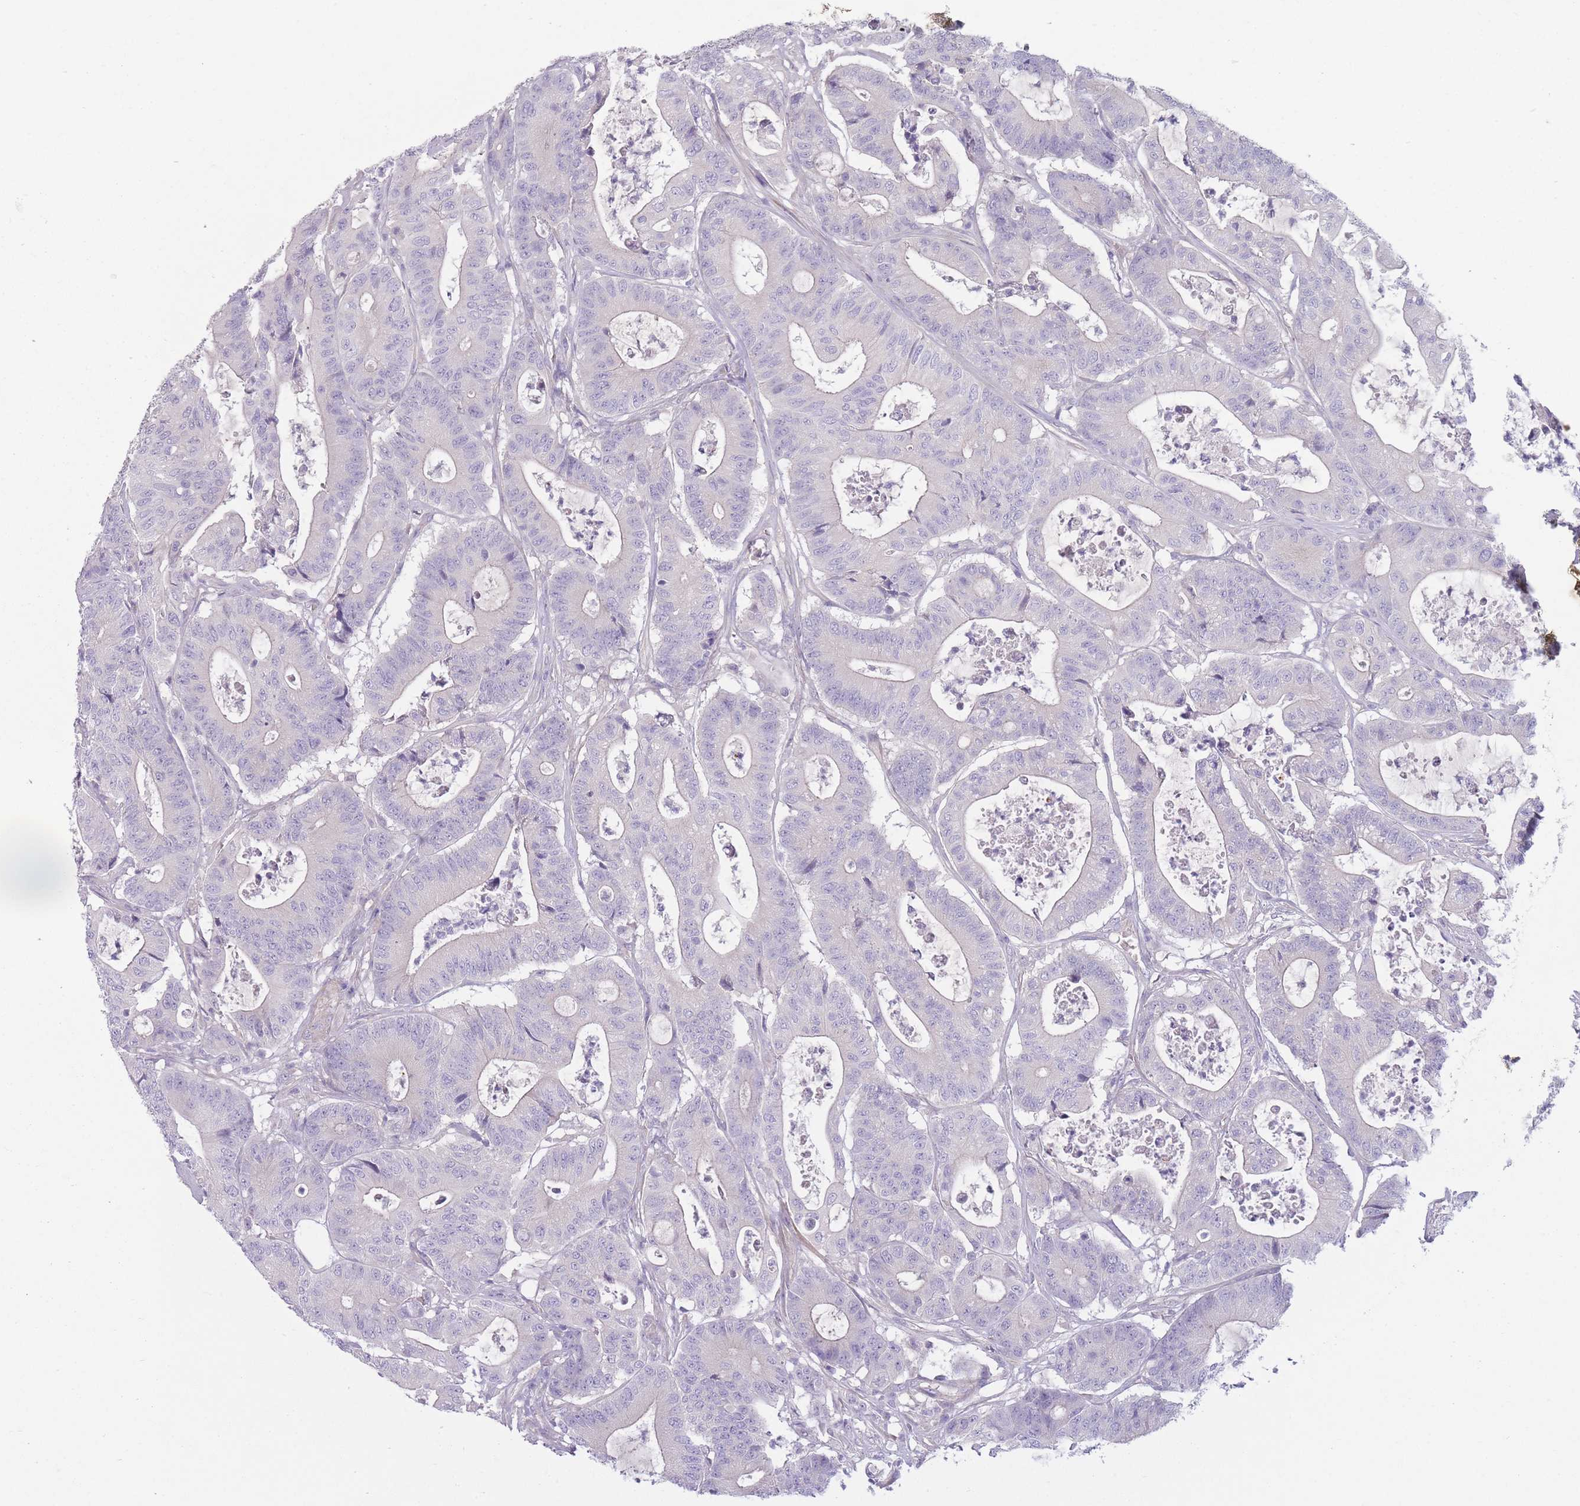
{"staining": {"intensity": "negative", "quantity": "none", "location": "none"}, "tissue": "colorectal cancer", "cell_type": "Tumor cells", "image_type": "cancer", "snomed": [{"axis": "morphology", "description": "Adenocarcinoma, NOS"}, {"axis": "topography", "description": "Colon"}], "caption": "DAB (3,3'-diaminobenzidine) immunohistochemical staining of colorectal cancer (adenocarcinoma) demonstrates no significant positivity in tumor cells.", "gene": "PNPLA5", "patient": {"sex": "female", "age": 84}}